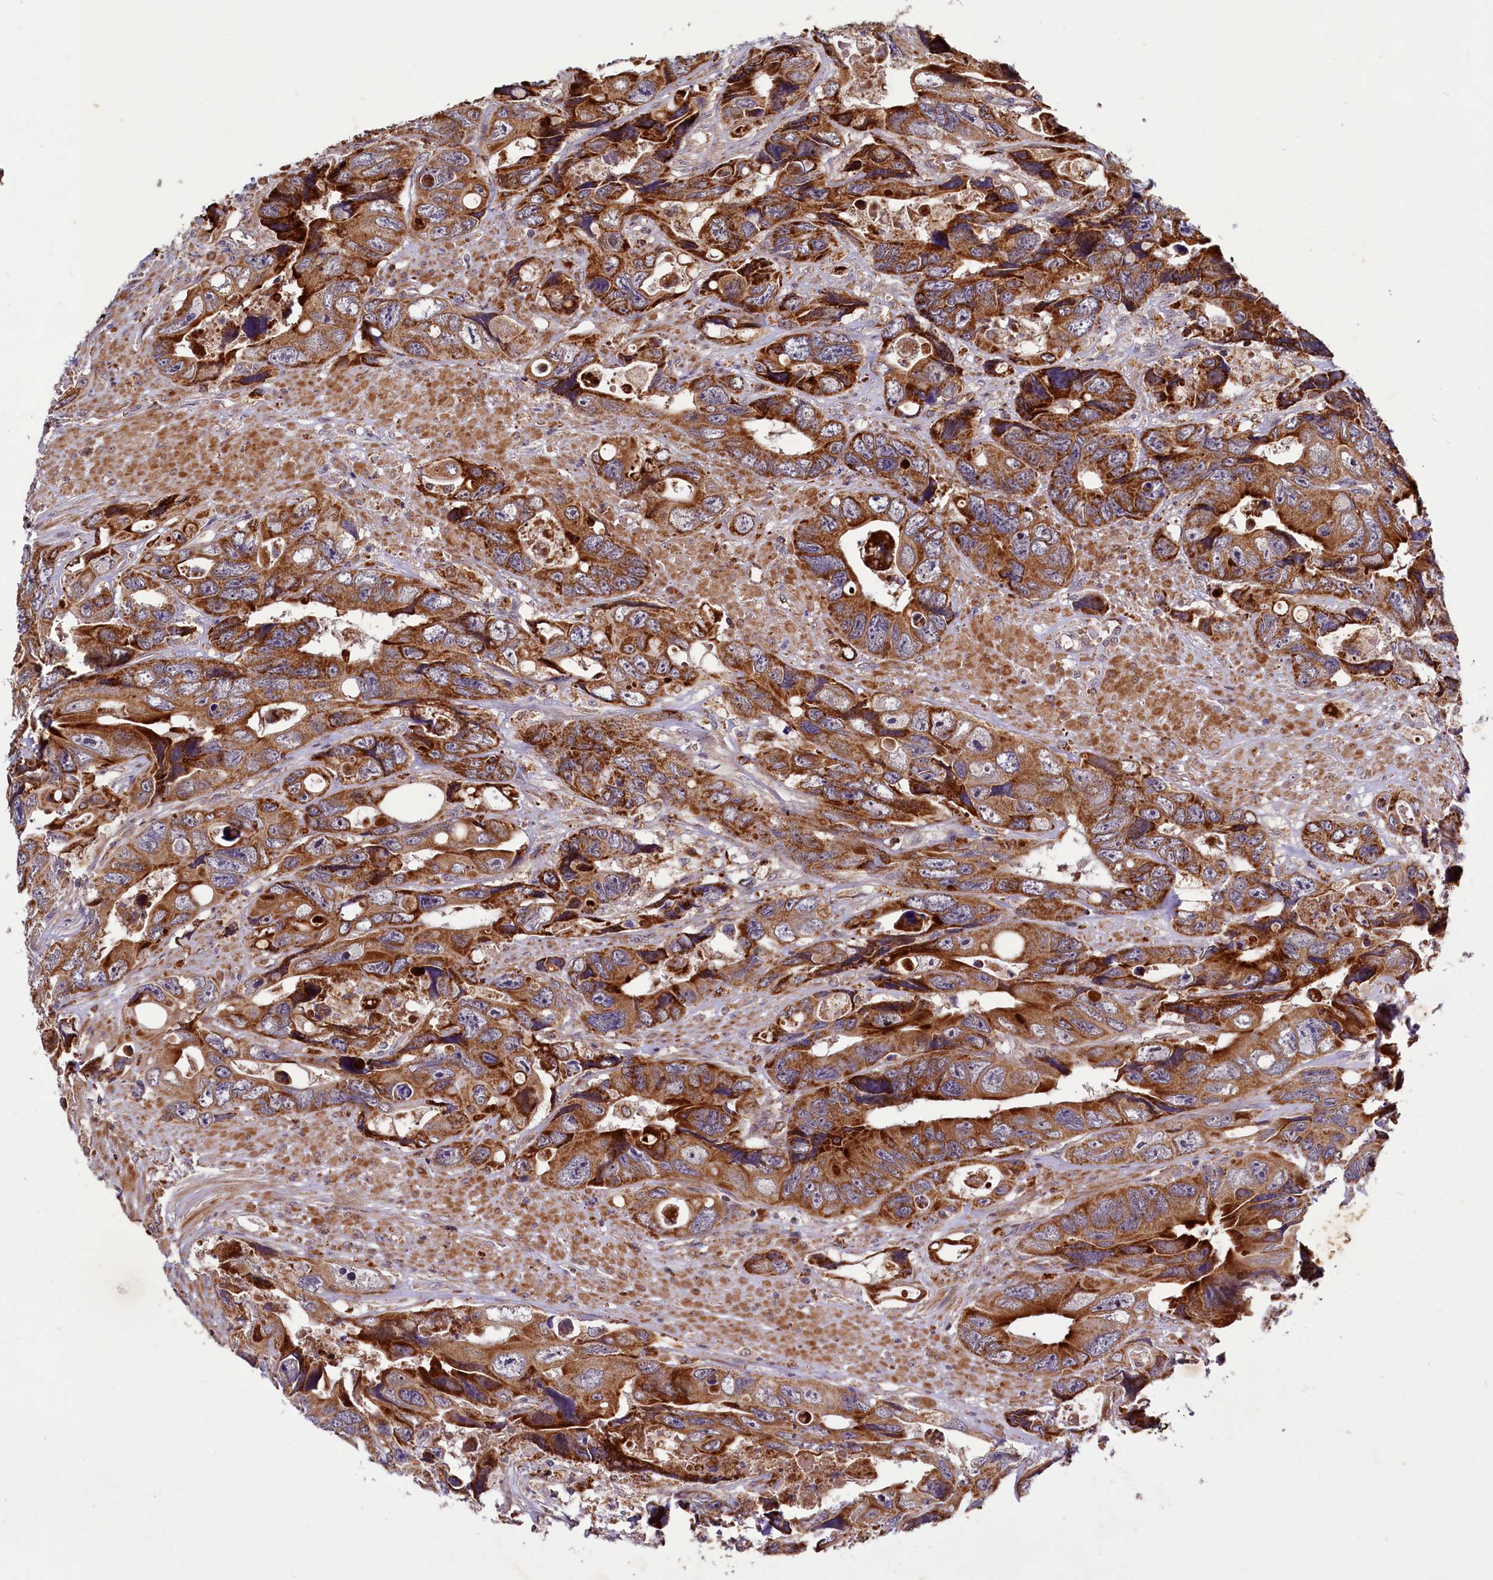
{"staining": {"intensity": "strong", "quantity": ">75%", "location": "cytoplasmic/membranous"}, "tissue": "colorectal cancer", "cell_type": "Tumor cells", "image_type": "cancer", "snomed": [{"axis": "morphology", "description": "Adenocarcinoma, NOS"}, {"axis": "topography", "description": "Rectum"}], "caption": "Immunohistochemical staining of human adenocarcinoma (colorectal) displays high levels of strong cytoplasmic/membranous staining in about >75% of tumor cells. The protein is shown in brown color, while the nuclei are stained blue.", "gene": "DYNC2H1", "patient": {"sex": "male", "age": 57}}